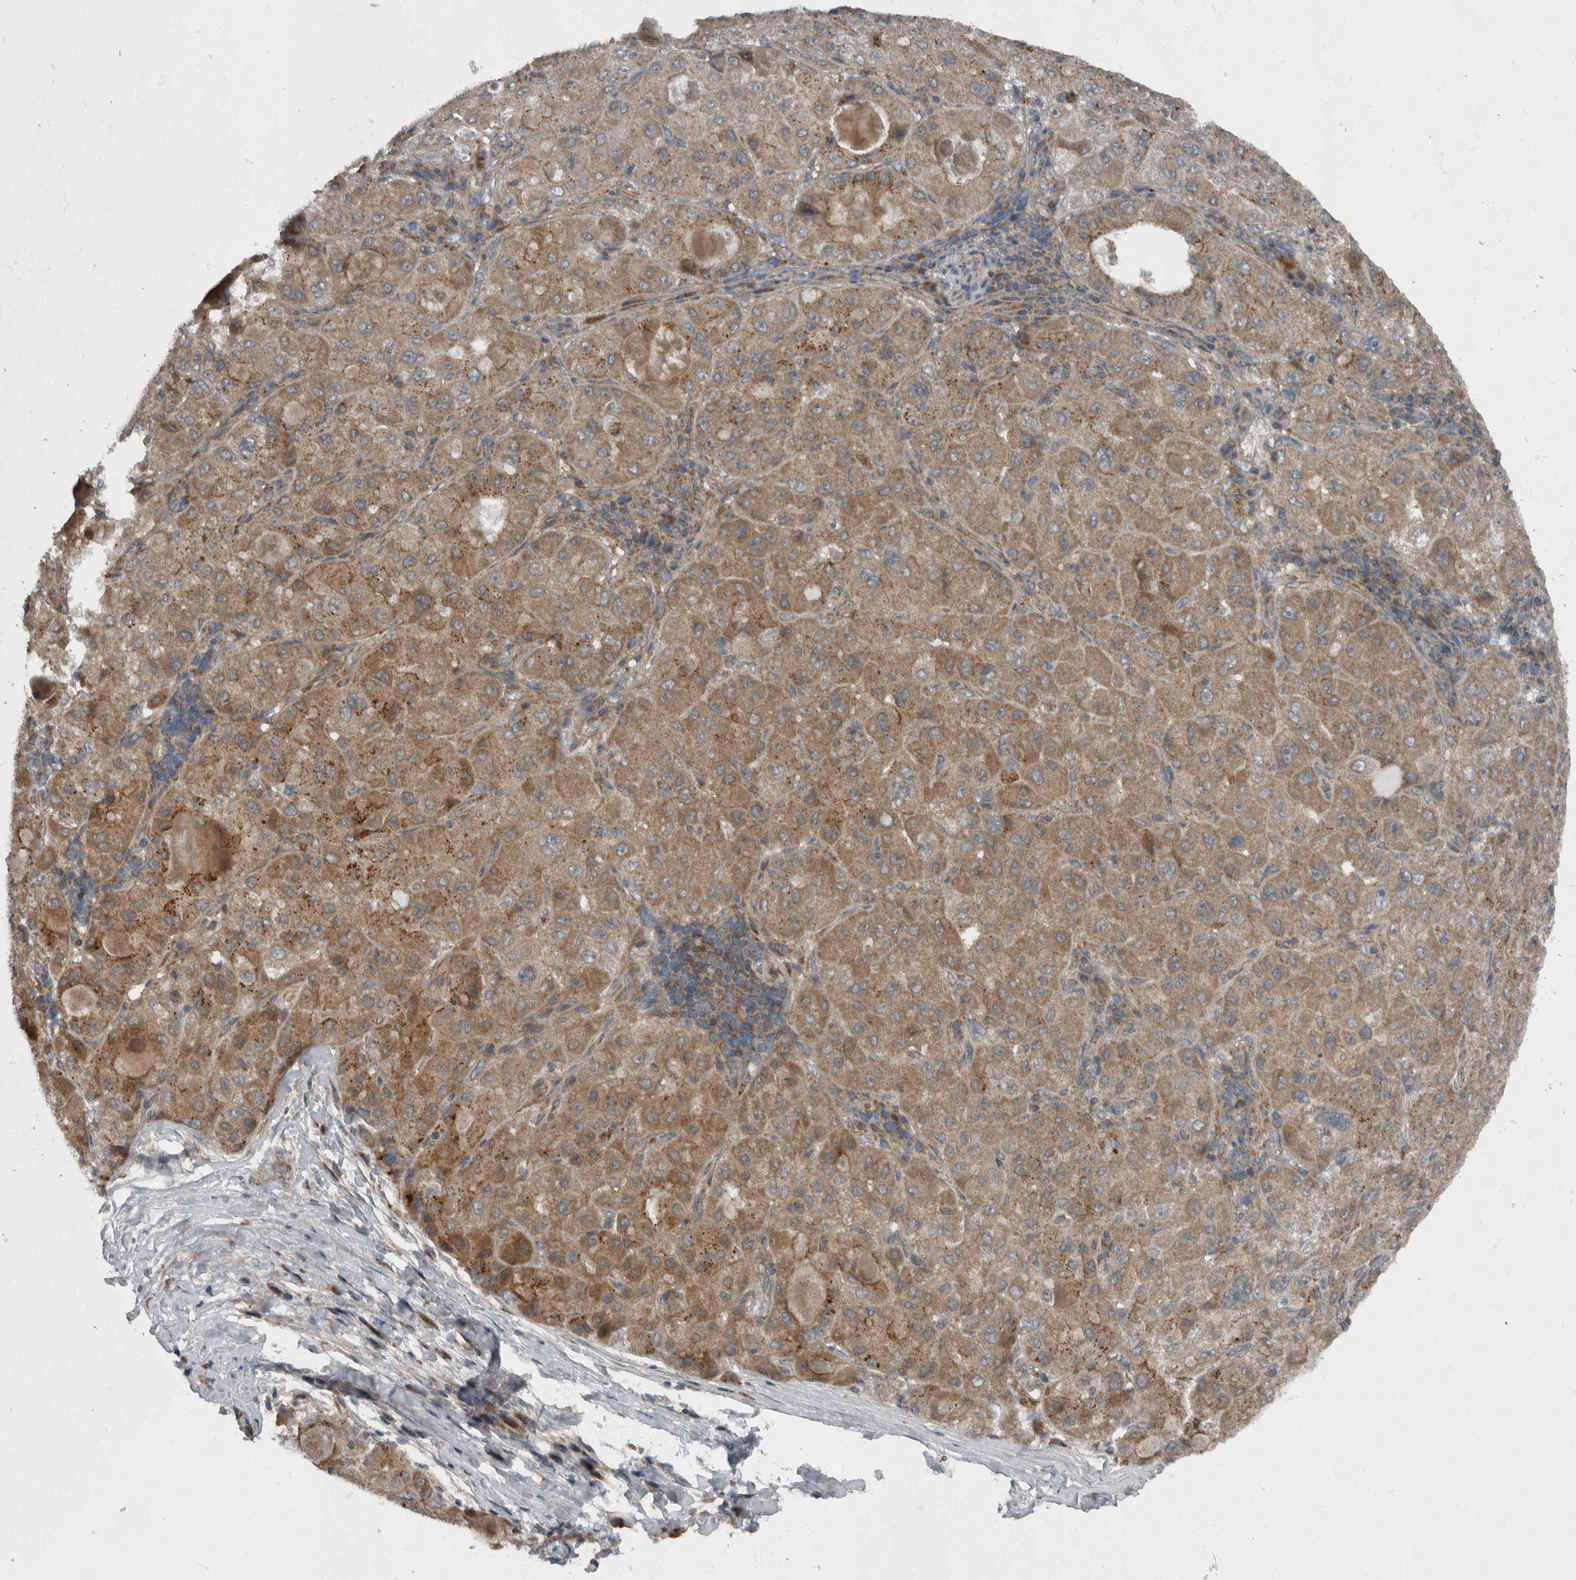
{"staining": {"intensity": "moderate", "quantity": ">75%", "location": "cytoplasmic/membranous"}, "tissue": "liver cancer", "cell_type": "Tumor cells", "image_type": "cancer", "snomed": [{"axis": "morphology", "description": "Carcinoma, Hepatocellular, NOS"}, {"axis": "topography", "description": "Liver"}], "caption": "Liver cancer (hepatocellular carcinoma) was stained to show a protein in brown. There is medium levels of moderate cytoplasmic/membranous positivity in about >75% of tumor cells.", "gene": "RABGGTB", "patient": {"sex": "male", "age": 80}}